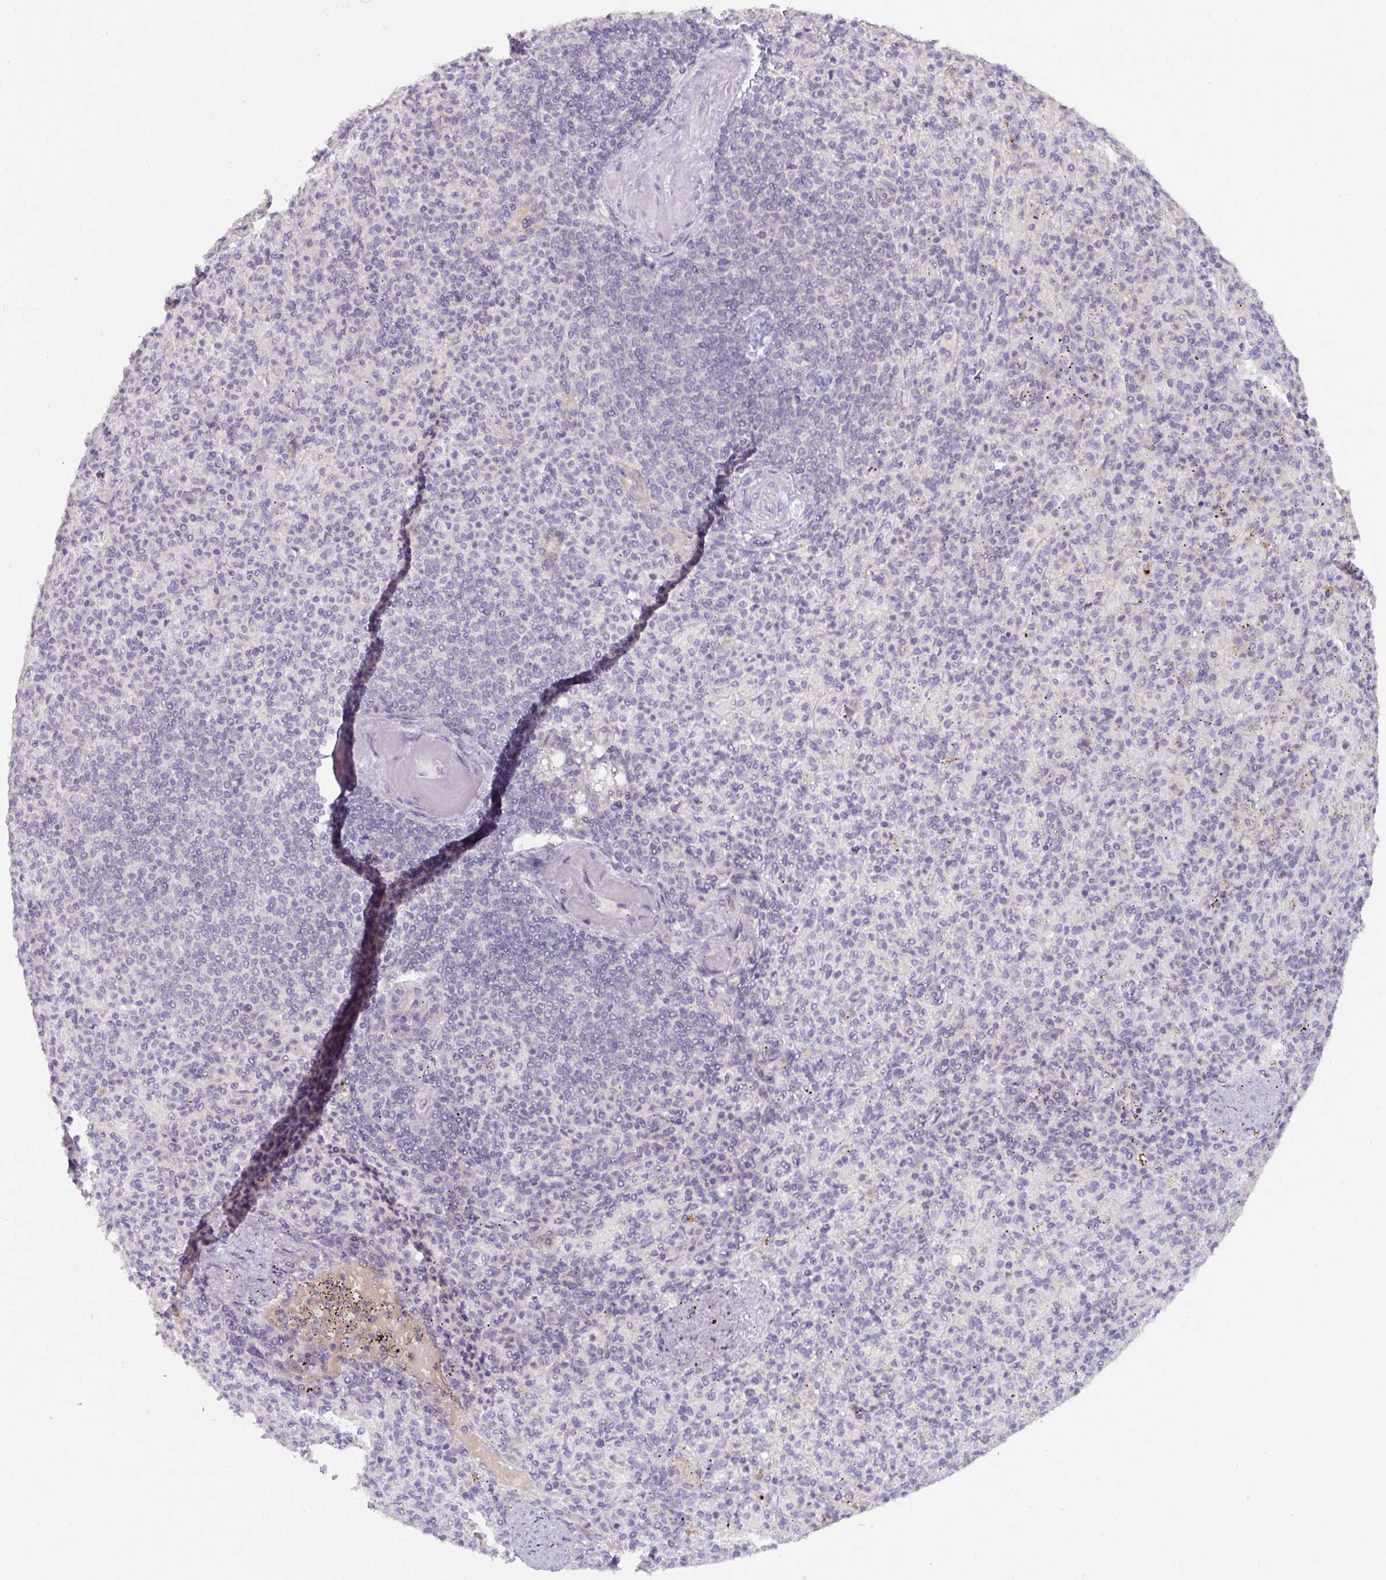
{"staining": {"intensity": "weak", "quantity": "<25%", "location": "cytoplasmic/membranous"}, "tissue": "spleen", "cell_type": "Cells in red pulp", "image_type": "normal", "snomed": [{"axis": "morphology", "description": "Normal tissue, NOS"}, {"axis": "topography", "description": "Spleen"}], "caption": "There is no significant expression in cells in red pulp of spleen. The staining is performed using DAB (3,3'-diaminobenzidine) brown chromogen with nuclei counter-stained in using hematoxylin.", "gene": "GSTM1", "patient": {"sex": "female", "age": 74}}